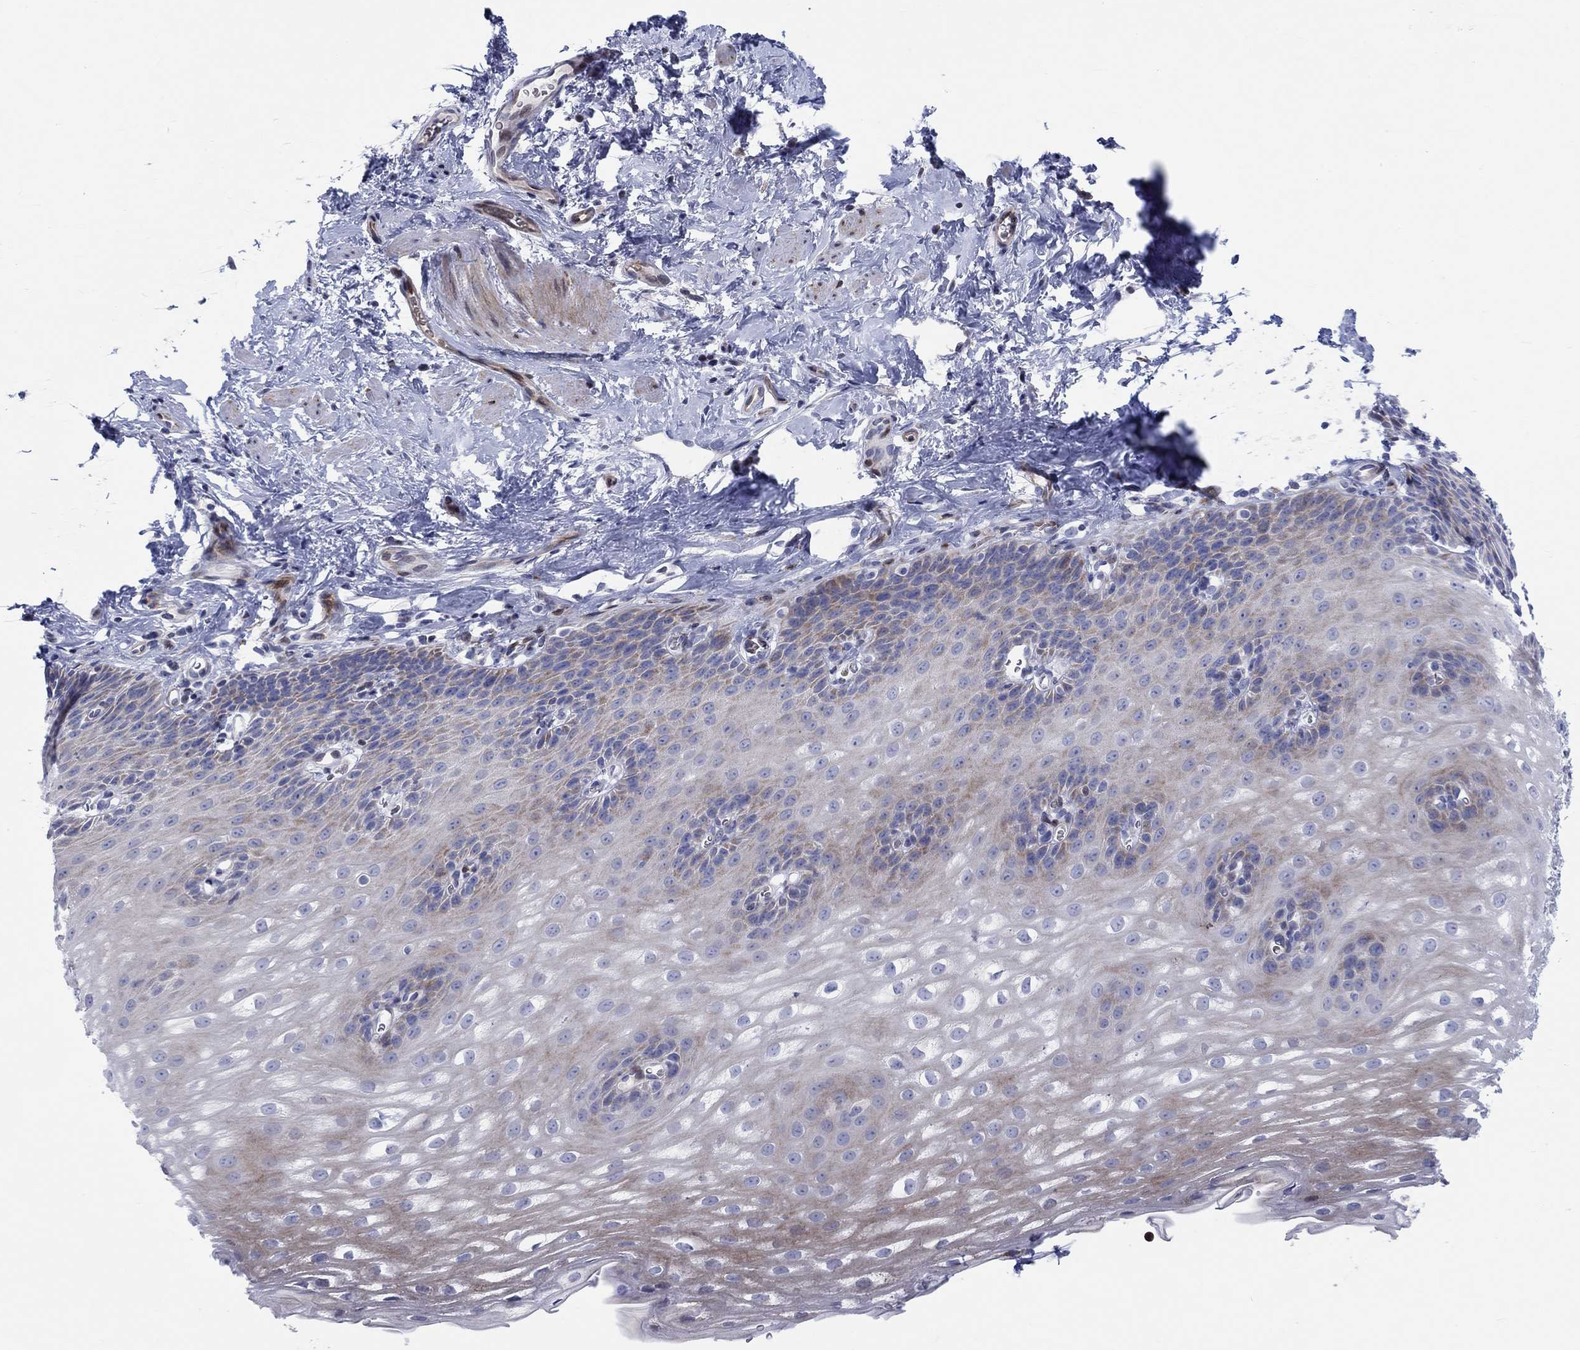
{"staining": {"intensity": "moderate", "quantity": "<25%", "location": "cytoplasmic/membranous"}, "tissue": "esophagus", "cell_type": "Squamous epithelial cells", "image_type": "normal", "snomed": [{"axis": "morphology", "description": "Normal tissue, NOS"}, {"axis": "topography", "description": "Esophagus"}], "caption": "Unremarkable esophagus was stained to show a protein in brown. There is low levels of moderate cytoplasmic/membranous positivity in approximately <25% of squamous epithelial cells.", "gene": "ARHGAP36", "patient": {"sex": "male", "age": 64}}